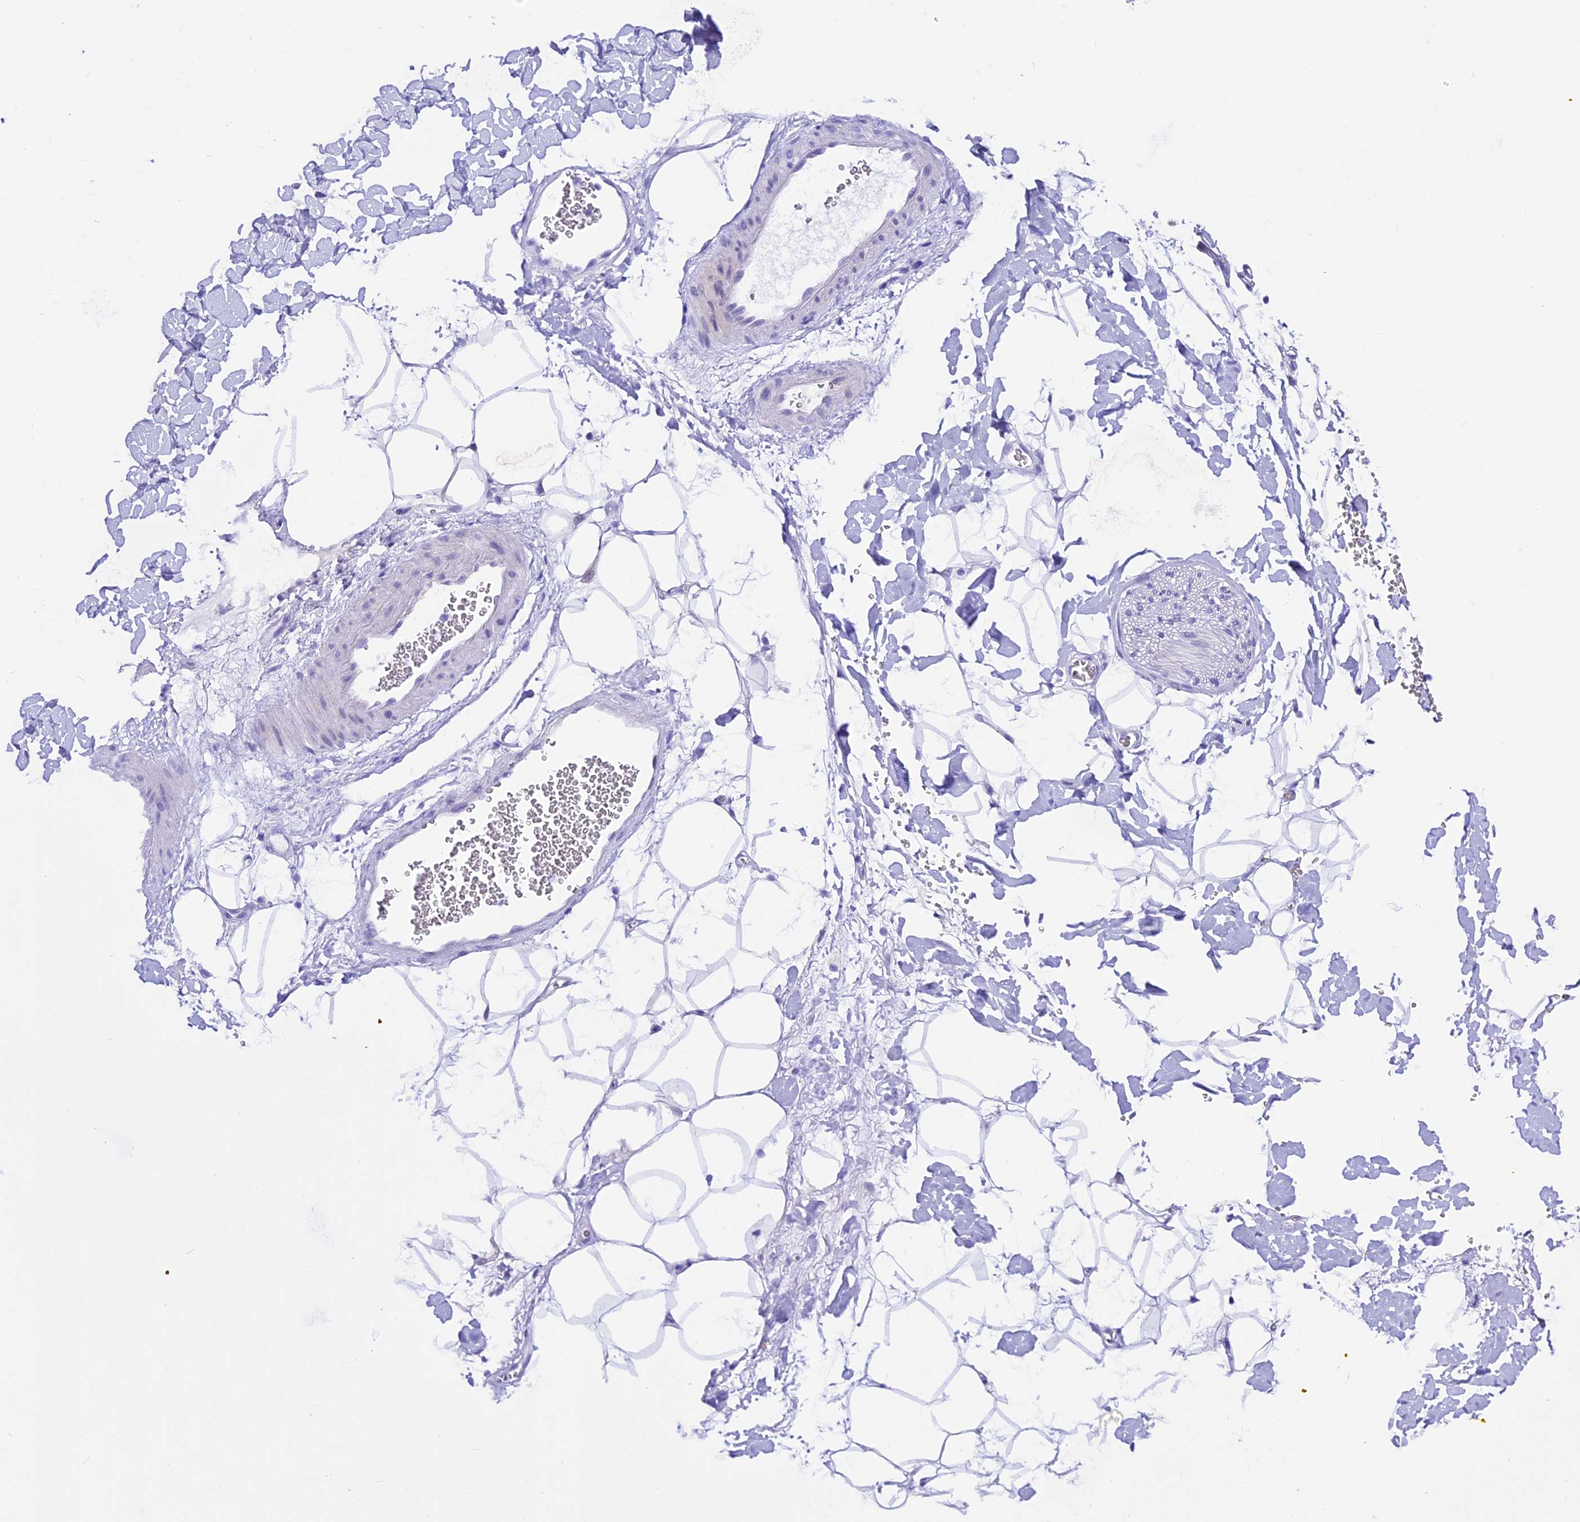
{"staining": {"intensity": "negative", "quantity": "none", "location": "none"}, "tissue": "adipose tissue", "cell_type": "Adipocytes", "image_type": "normal", "snomed": [{"axis": "morphology", "description": "Normal tissue, NOS"}, {"axis": "morphology", "description": "Adenocarcinoma, NOS"}, {"axis": "topography", "description": "Pancreas"}, {"axis": "topography", "description": "Peripheral nerve tissue"}], "caption": "Micrograph shows no protein staining in adipocytes of normal adipose tissue. (IHC, brightfield microscopy, high magnification).", "gene": "XKR7", "patient": {"sex": "male", "age": 59}}